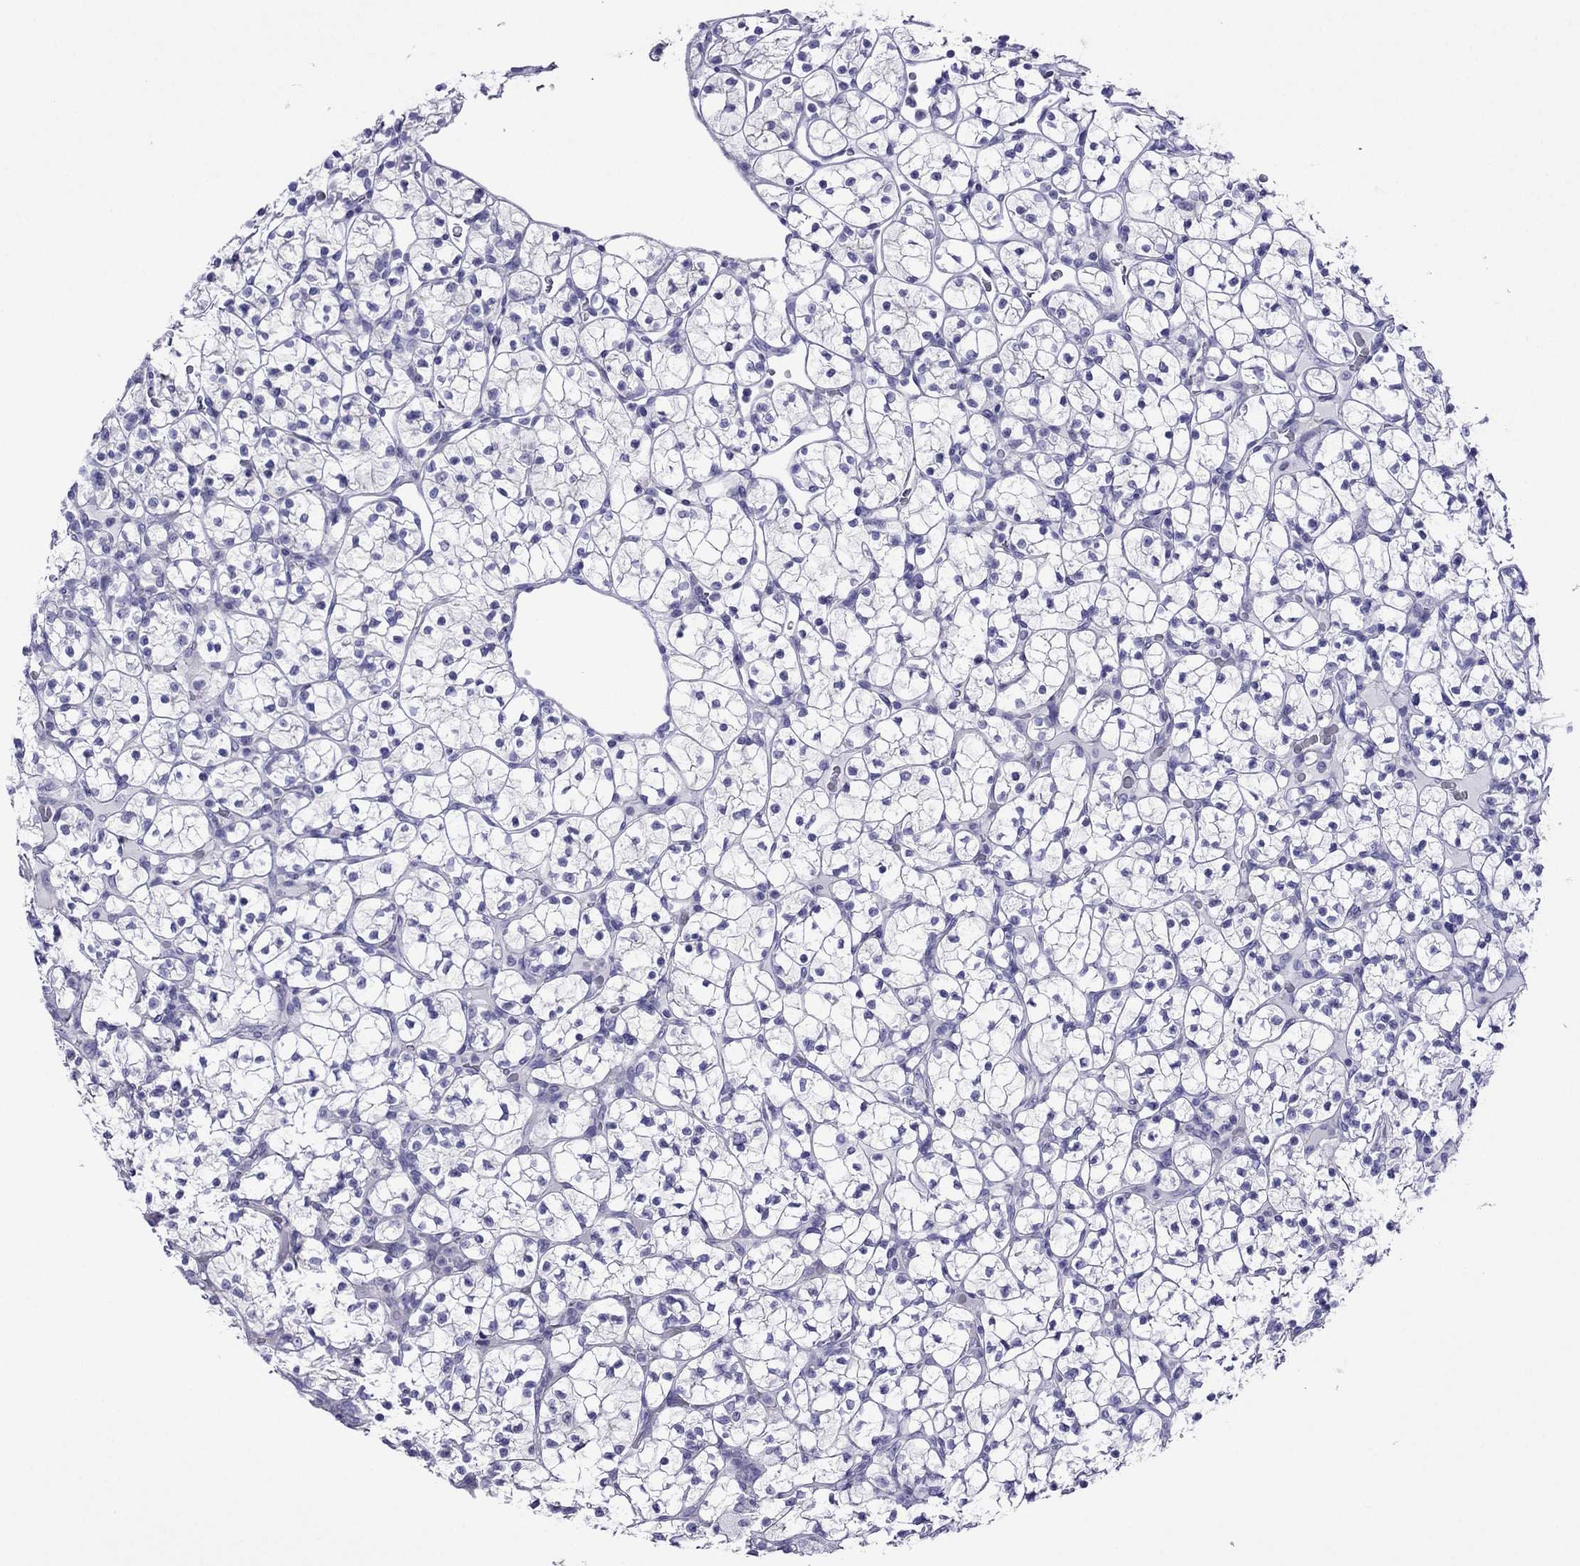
{"staining": {"intensity": "negative", "quantity": "none", "location": "none"}, "tissue": "renal cancer", "cell_type": "Tumor cells", "image_type": "cancer", "snomed": [{"axis": "morphology", "description": "Adenocarcinoma, NOS"}, {"axis": "topography", "description": "Kidney"}], "caption": "Histopathology image shows no protein expression in tumor cells of adenocarcinoma (renal) tissue.", "gene": "PCDHA6", "patient": {"sex": "female", "age": 89}}